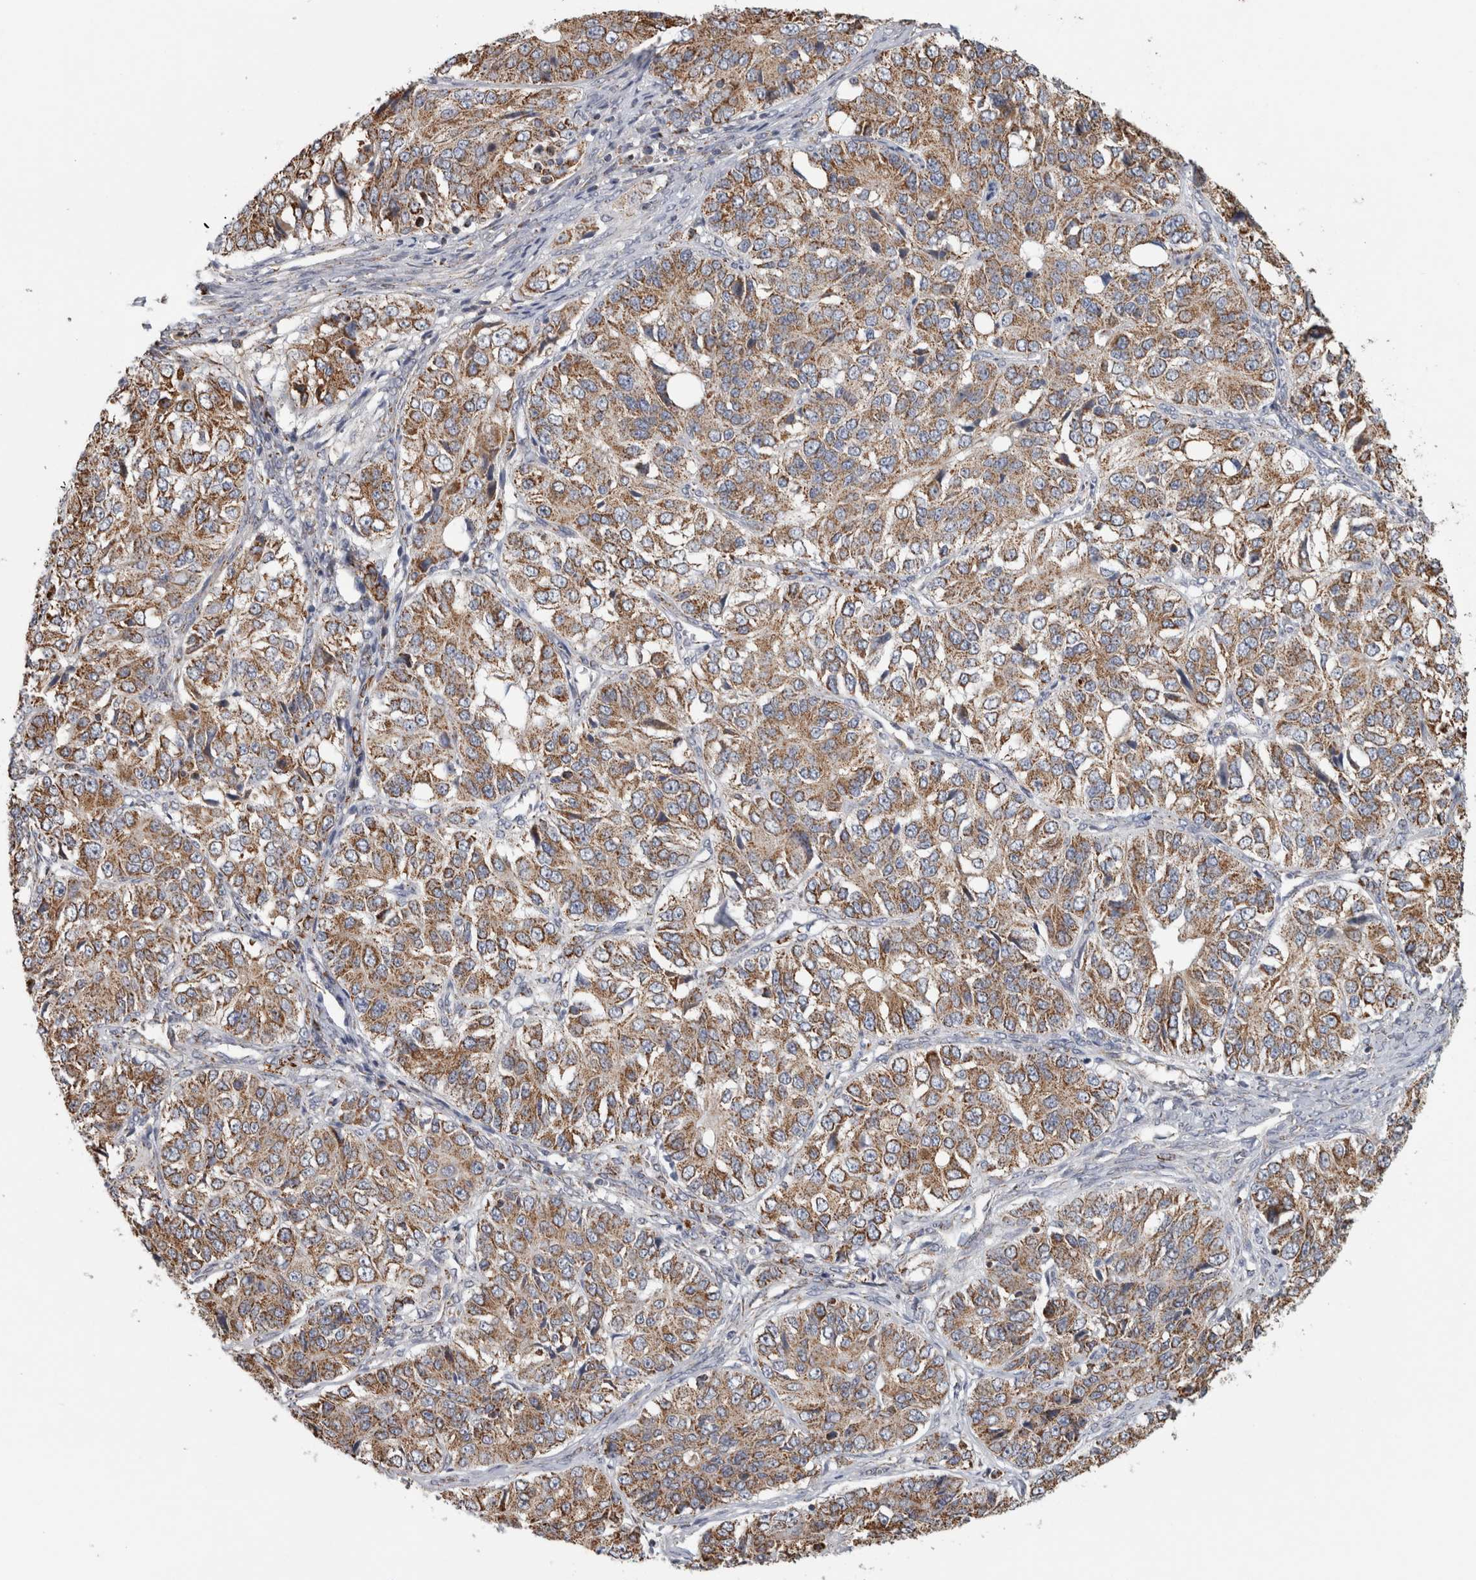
{"staining": {"intensity": "moderate", "quantity": ">75%", "location": "cytoplasmic/membranous"}, "tissue": "ovarian cancer", "cell_type": "Tumor cells", "image_type": "cancer", "snomed": [{"axis": "morphology", "description": "Carcinoma, endometroid"}, {"axis": "topography", "description": "Ovary"}], "caption": "The immunohistochemical stain highlights moderate cytoplasmic/membranous staining in tumor cells of ovarian cancer (endometroid carcinoma) tissue.", "gene": "ST8SIA1", "patient": {"sex": "female", "age": 51}}